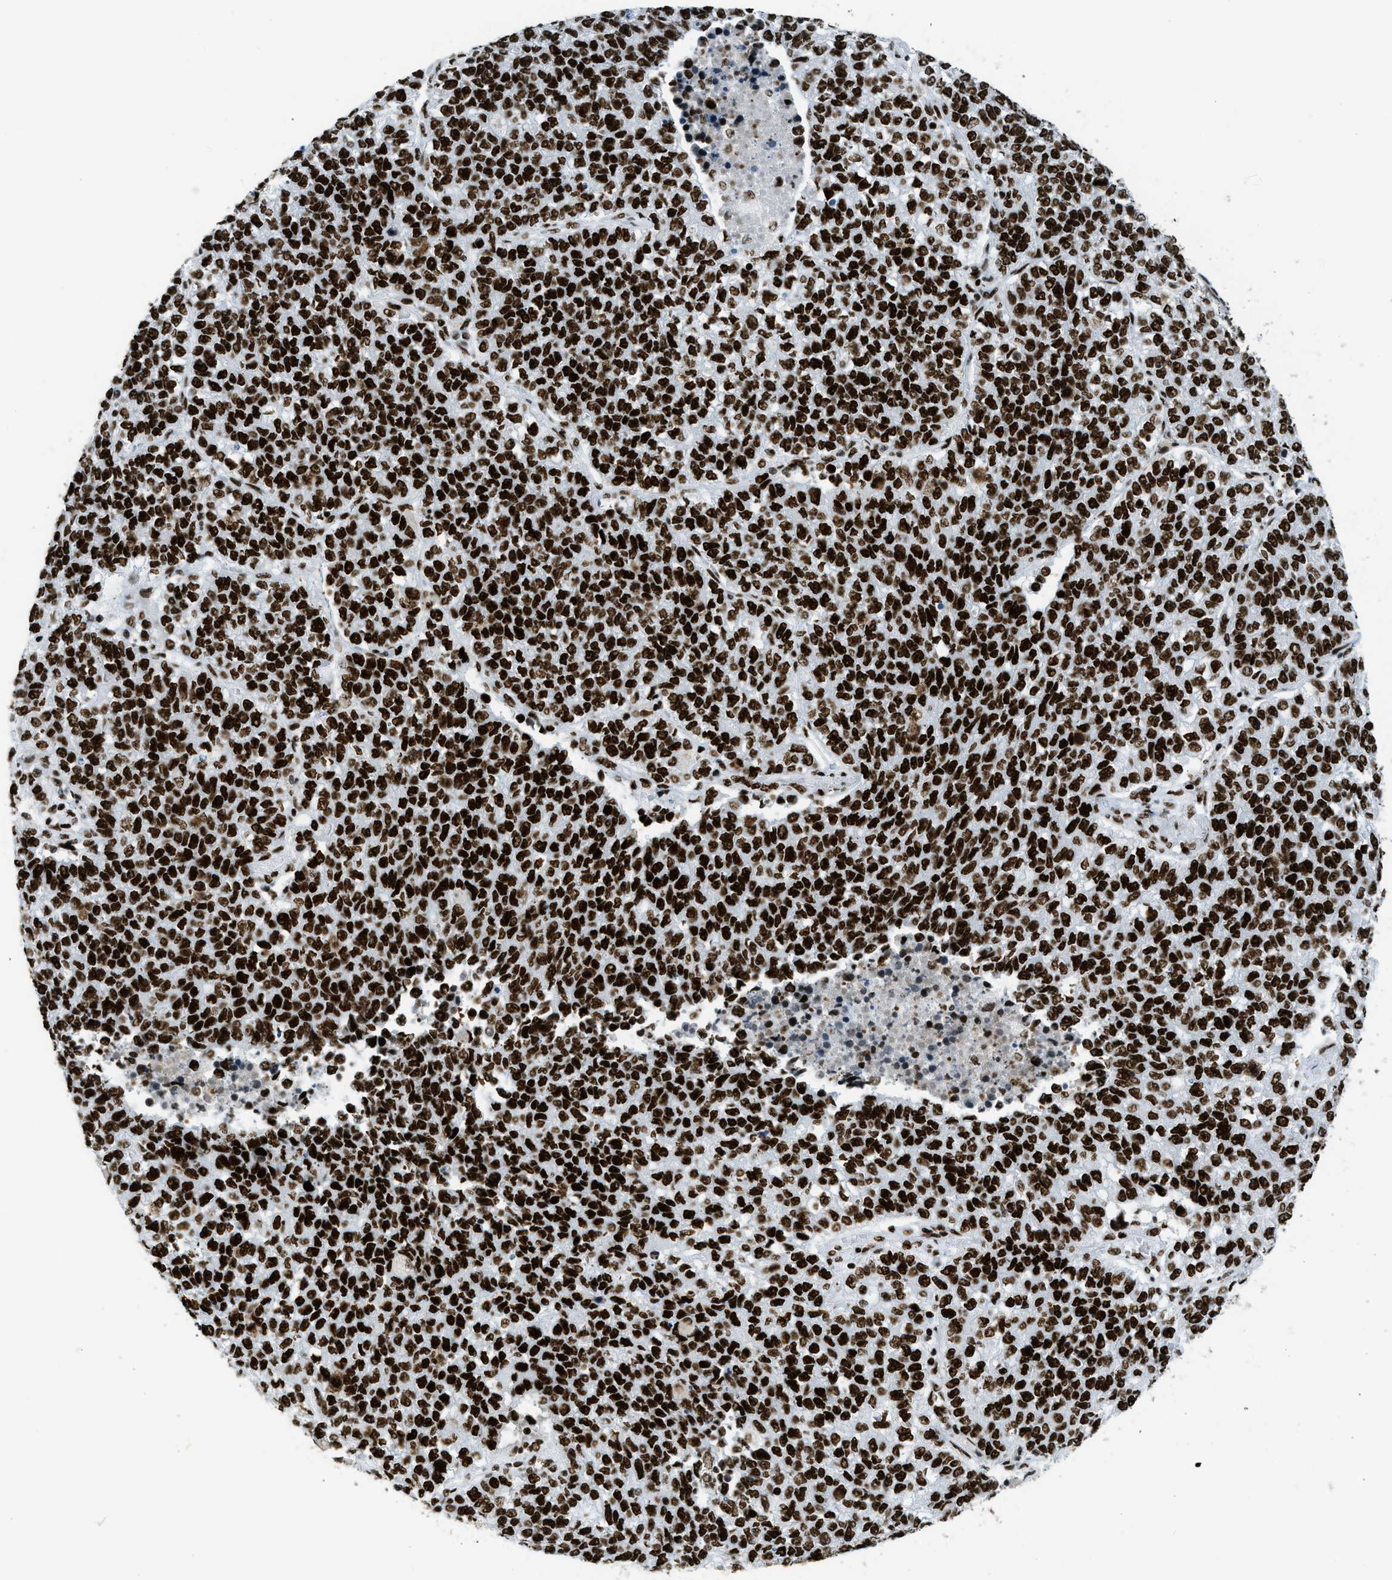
{"staining": {"intensity": "strong", "quantity": ">75%", "location": "nuclear"}, "tissue": "lung cancer", "cell_type": "Tumor cells", "image_type": "cancer", "snomed": [{"axis": "morphology", "description": "Adenocarcinoma, NOS"}, {"axis": "topography", "description": "Lung"}], "caption": "This photomicrograph displays immunohistochemistry staining of human lung cancer (adenocarcinoma), with high strong nuclear staining in about >75% of tumor cells.", "gene": "PIF1", "patient": {"sex": "male", "age": 49}}